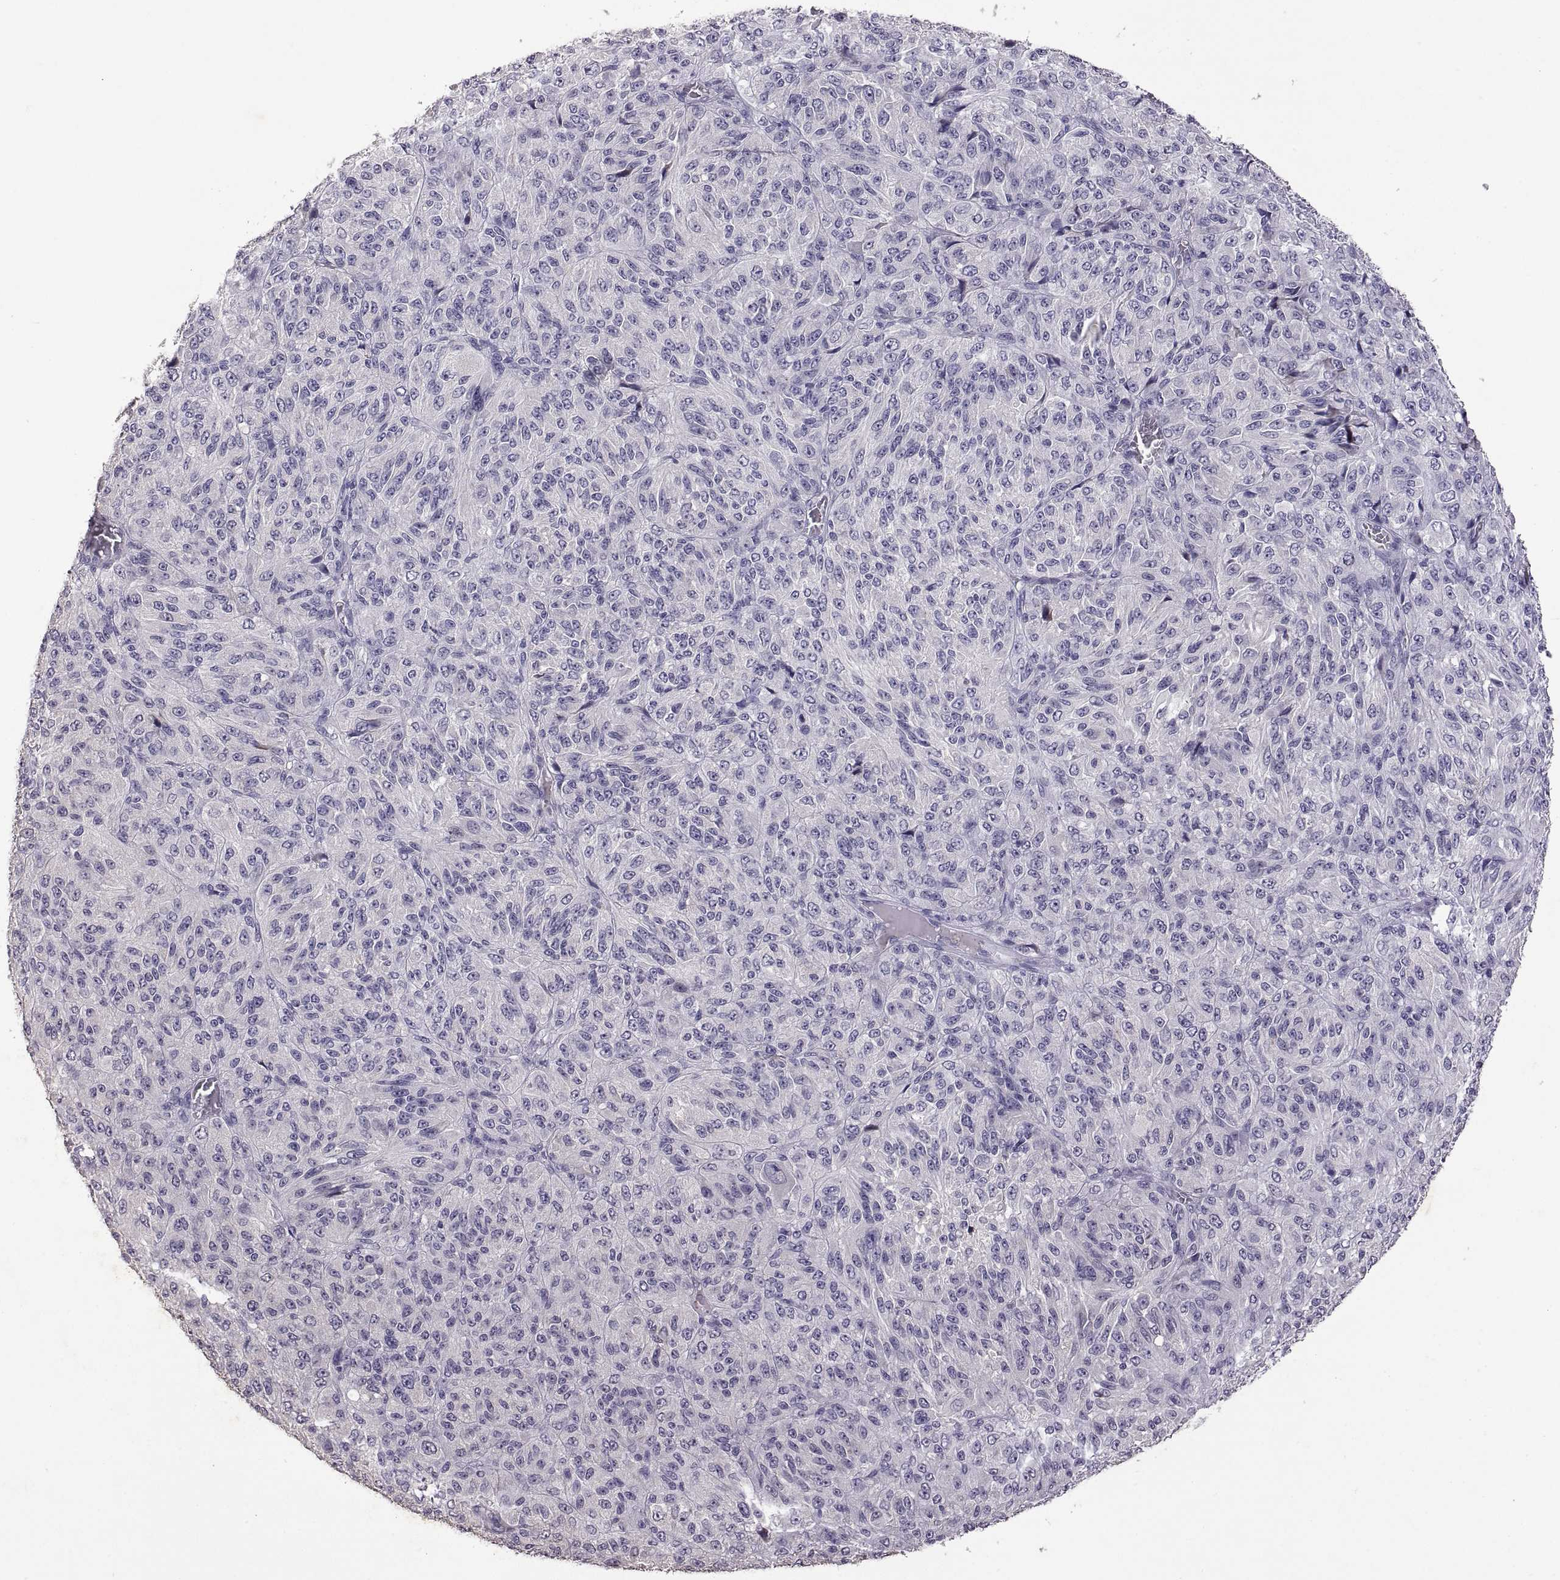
{"staining": {"intensity": "negative", "quantity": "none", "location": "none"}, "tissue": "melanoma", "cell_type": "Tumor cells", "image_type": "cancer", "snomed": [{"axis": "morphology", "description": "Malignant melanoma, Metastatic site"}, {"axis": "topography", "description": "Brain"}], "caption": "Tumor cells show no significant protein staining in malignant melanoma (metastatic site).", "gene": "DEFB136", "patient": {"sex": "female", "age": 56}}